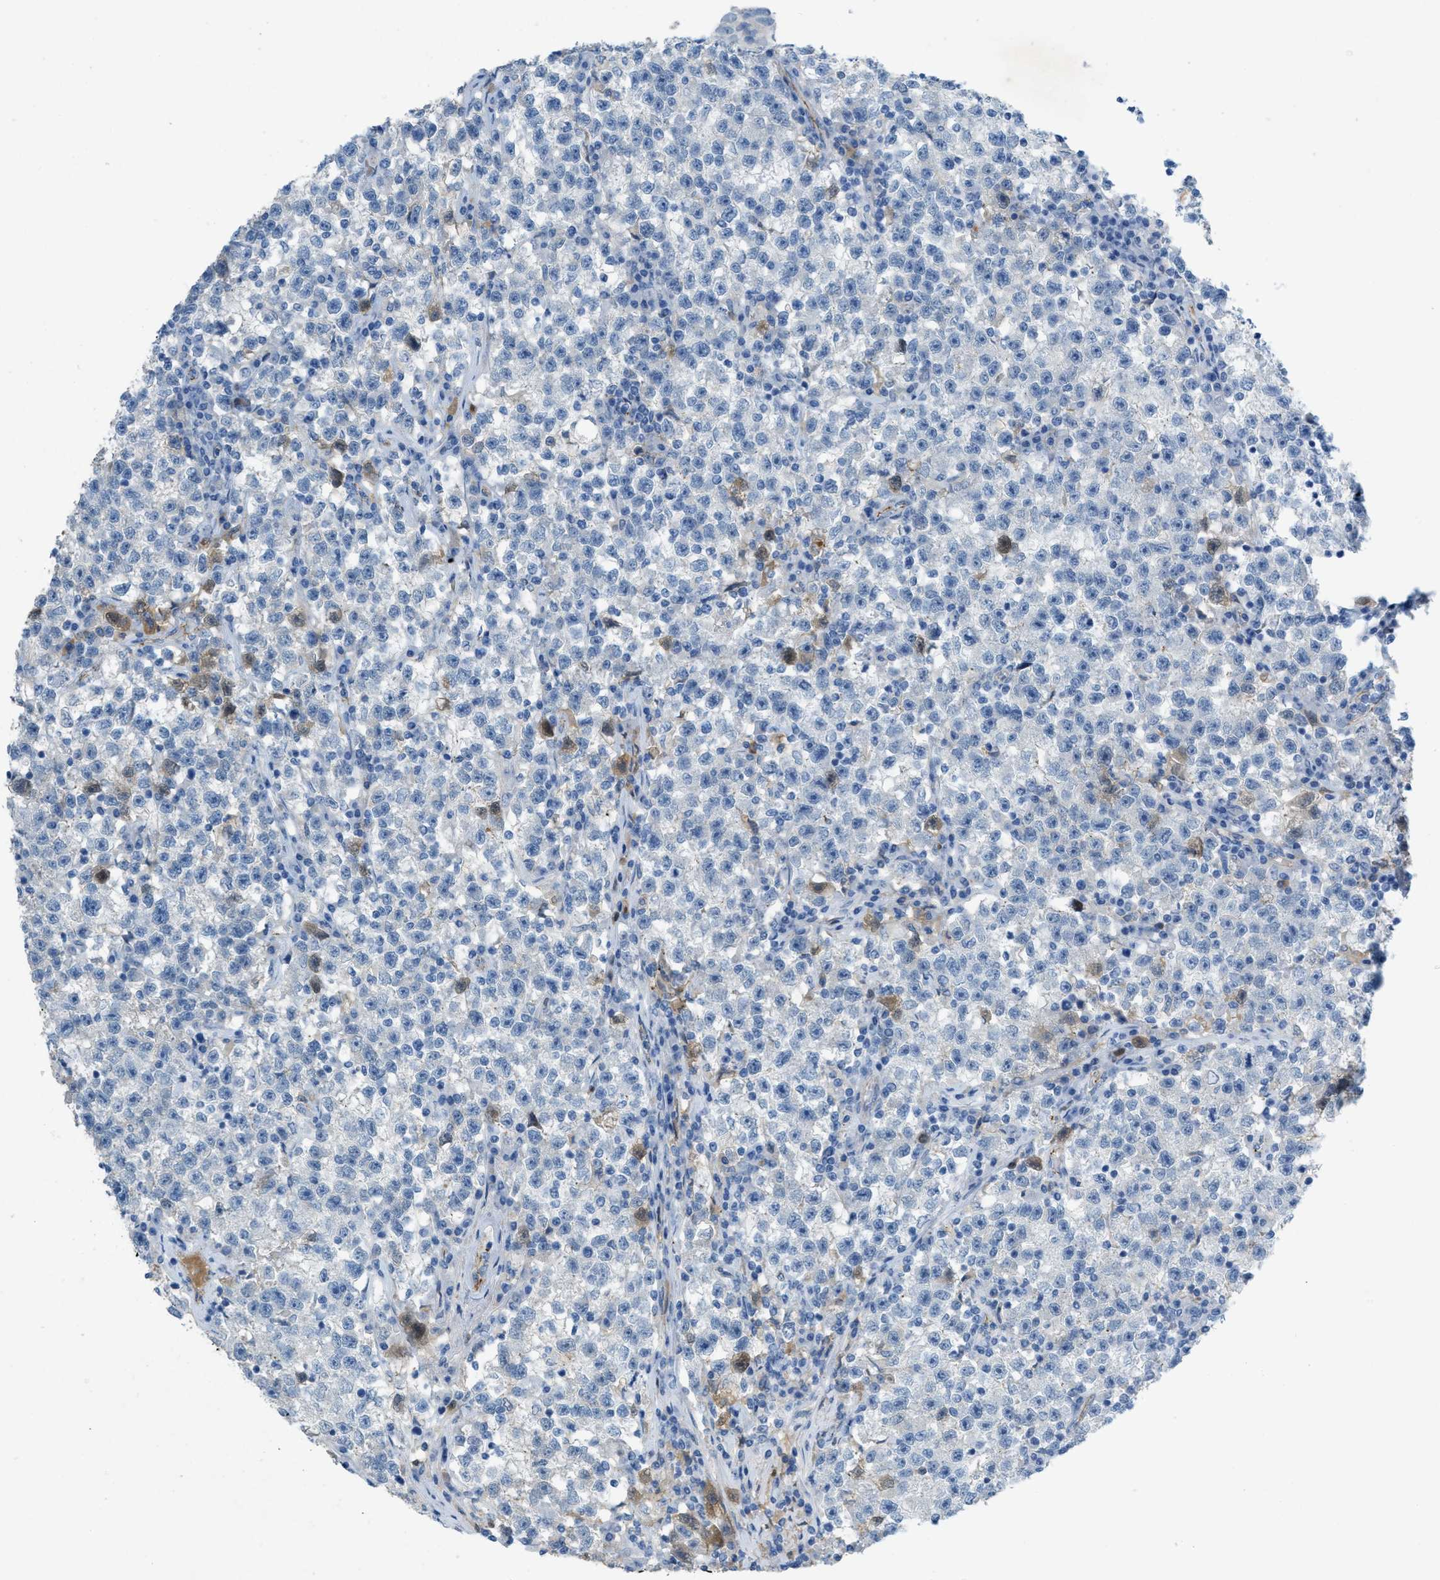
{"staining": {"intensity": "negative", "quantity": "none", "location": "none"}, "tissue": "testis cancer", "cell_type": "Tumor cells", "image_type": "cancer", "snomed": [{"axis": "morphology", "description": "Seminoma, NOS"}, {"axis": "topography", "description": "Testis"}], "caption": "Tumor cells show no significant positivity in testis seminoma.", "gene": "CRB3", "patient": {"sex": "male", "age": 22}}